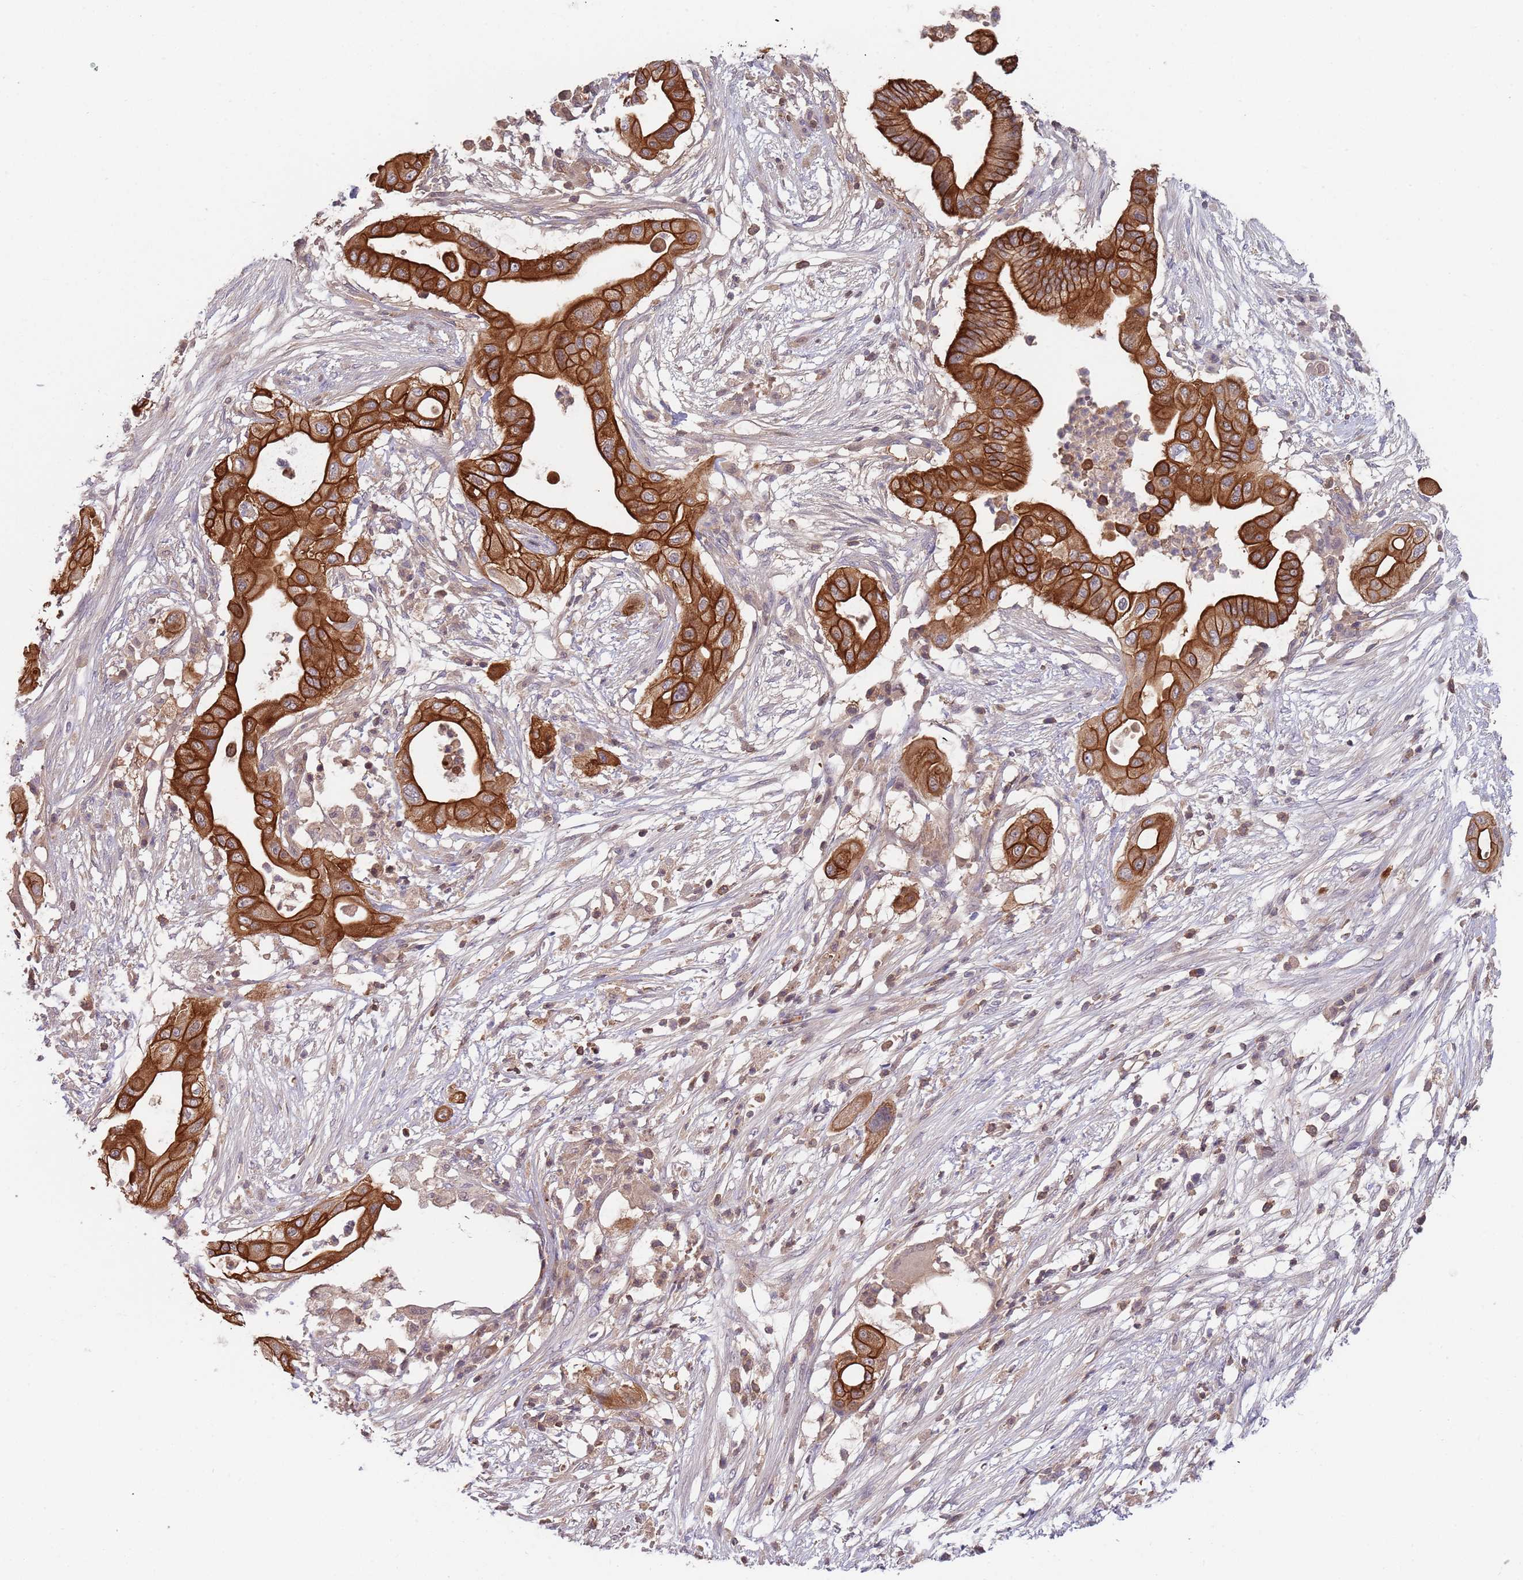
{"staining": {"intensity": "strong", "quantity": ">75%", "location": "cytoplasmic/membranous"}, "tissue": "pancreatic cancer", "cell_type": "Tumor cells", "image_type": "cancer", "snomed": [{"axis": "morphology", "description": "Adenocarcinoma, NOS"}, {"axis": "topography", "description": "Pancreas"}], "caption": "A brown stain labels strong cytoplasmic/membranous expression of a protein in human pancreatic cancer (adenocarcinoma) tumor cells.", "gene": "GSDMD", "patient": {"sex": "male", "age": 68}}